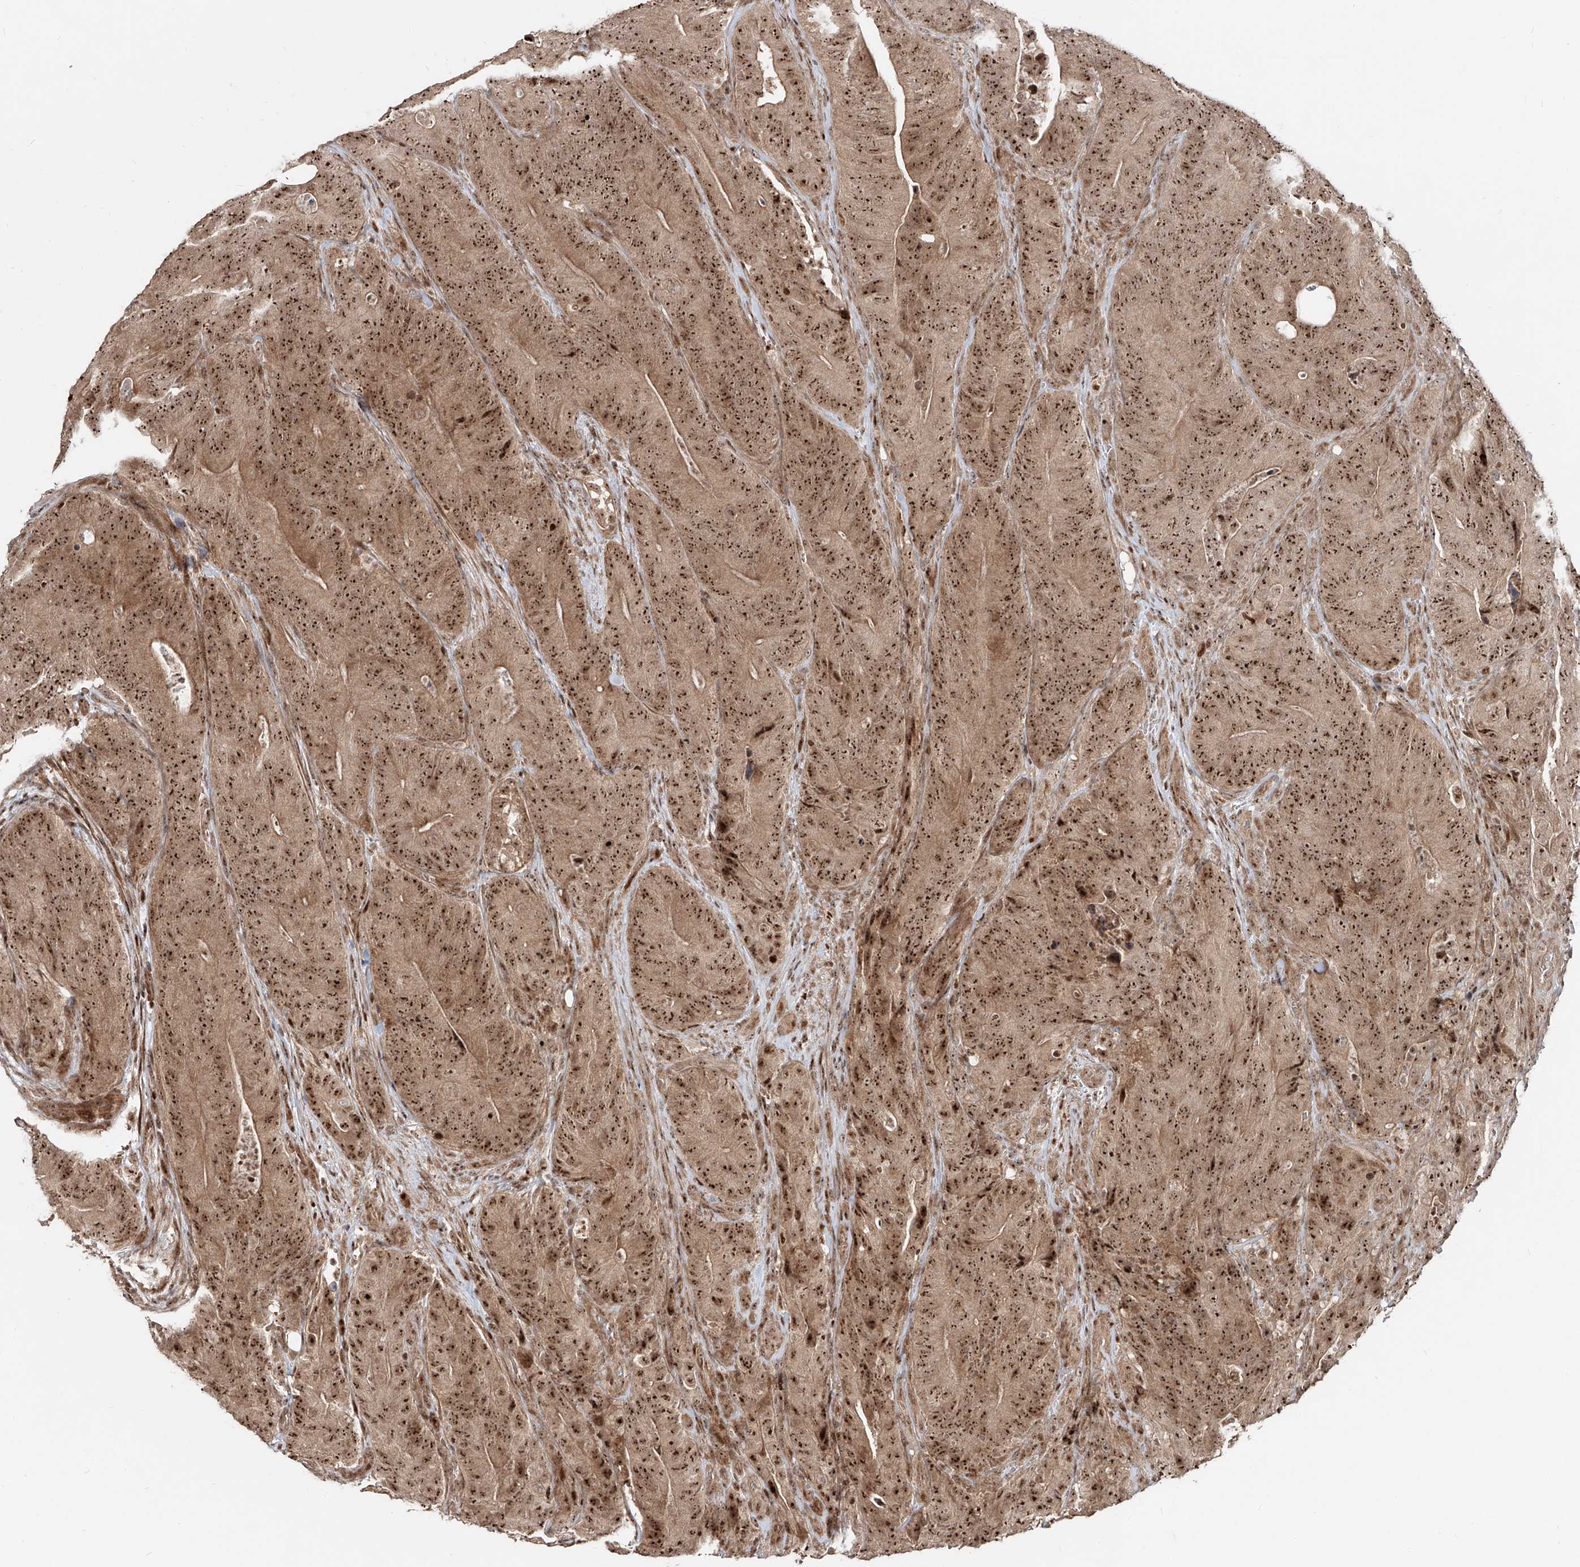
{"staining": {"intensity": "moderate", "quantity": ">75%", "location": "cytoplasmic/membranous,nuclear"}, "tissue": "colorectal cancer", "cell_type": "Tumor cells", "image_type": "cancer", "snomed": [{"axis": "morphology", "description": "Normal tissue, NOS"}, {"axis": "topography", "description": "Colon"}], "caption": "IHC (DAB (3,3'-diaminobenzidine)) staining of colorectal cancer reveals moderate cytoplasmic/membranous and nuclear protein staining in about >75% of tumor cells.", "gene": "ZNF710", "patient": {"sex": "female", "age": 82}}